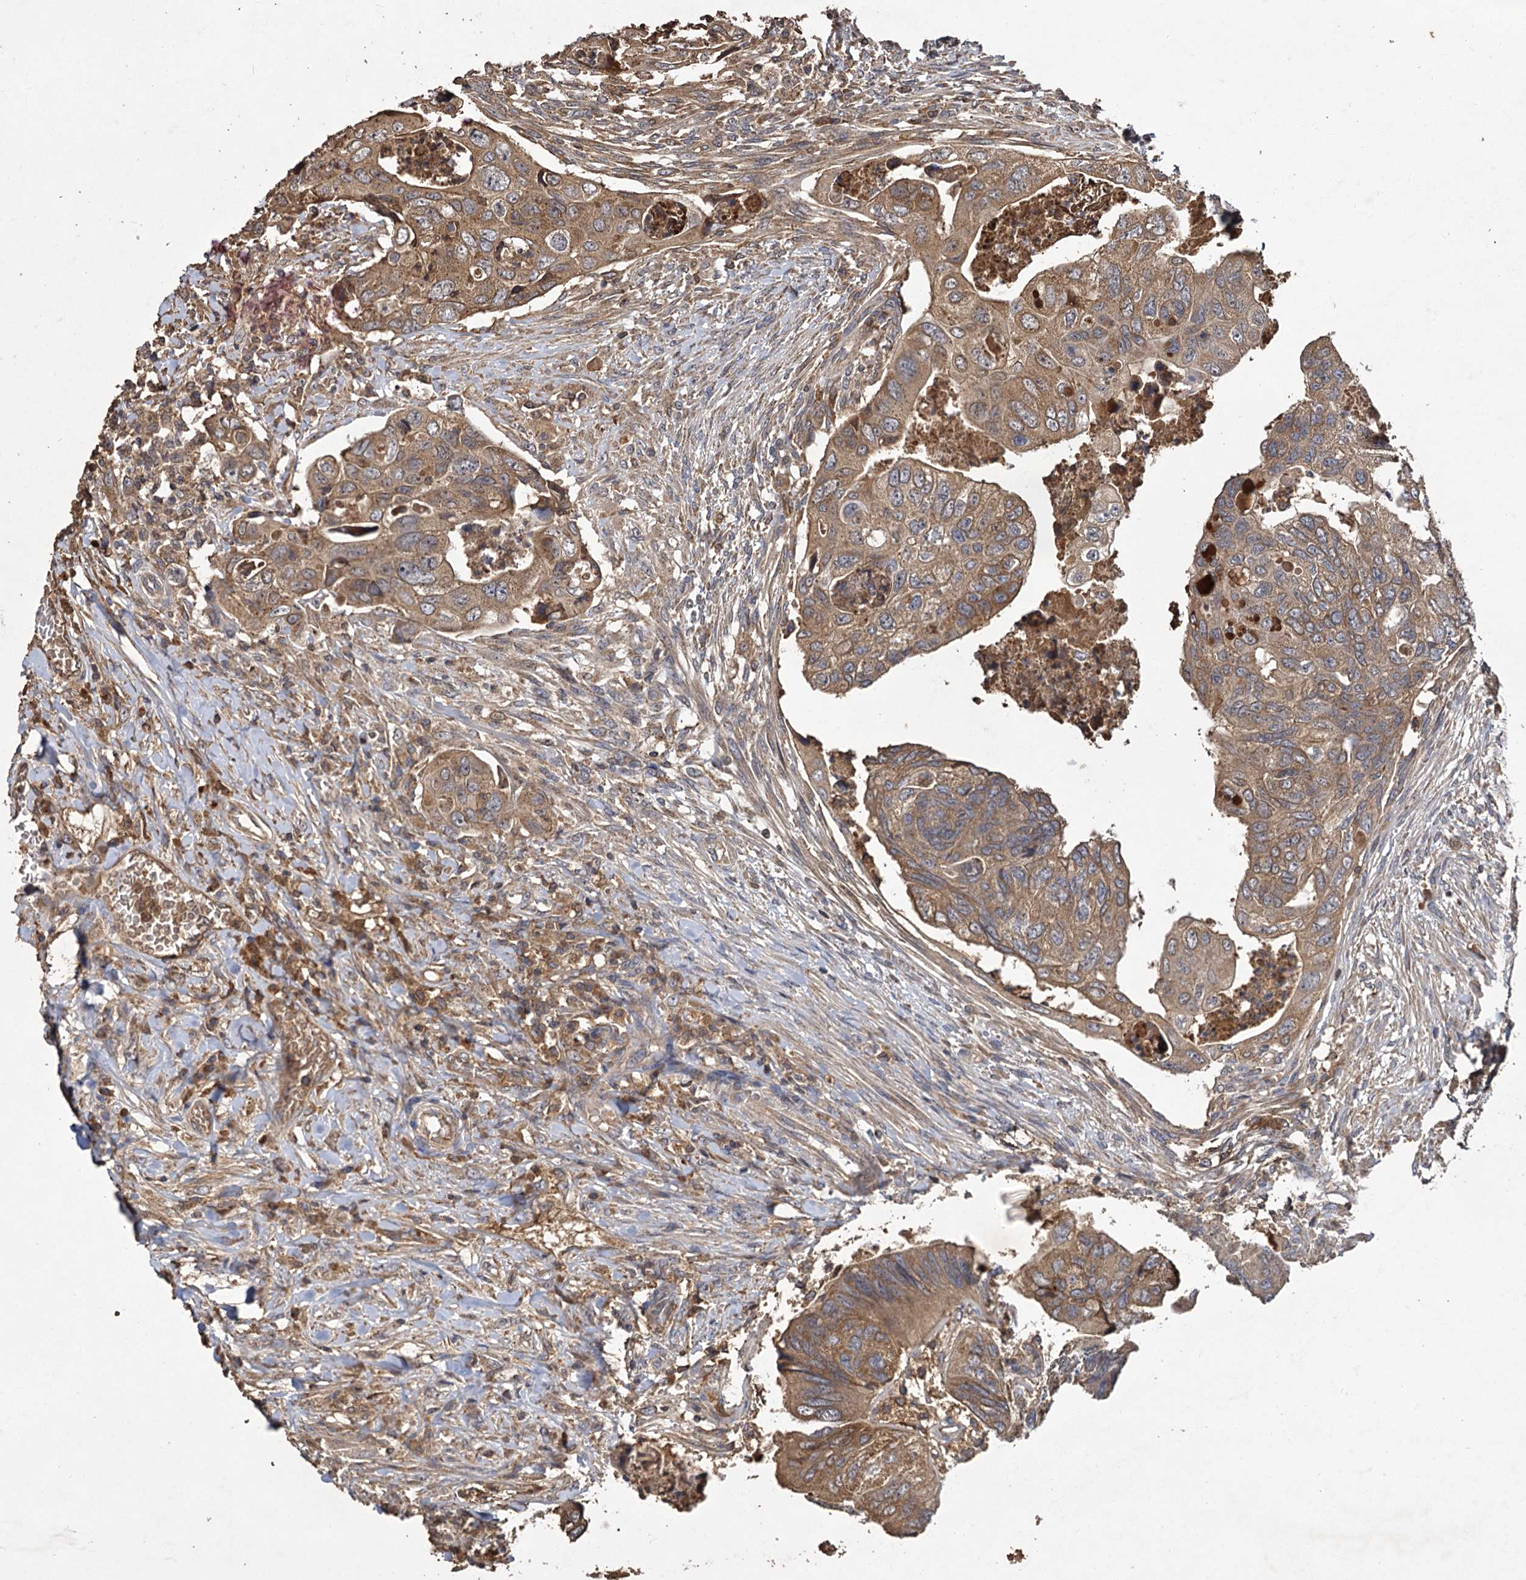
{"staining": {"intensity": "moderate", "quantity": ">75%", "location": "cytoplasmic/membranous"}, "tissue": "colorectal cancer", "cell_type": "Tumor cells", "image_type": "cancer", "snomed": [{"axis": "morphology", "description": "Adenocarcinoma, NOS"}, {"axis": "topography", "description": "Rectum"}], "caption": "IHC (DAB) staining of colorectal cancer (adenocarcinoma) shows moderate cytoplasmic/membranous protein positivity in approximately >75% of tumor cells.", "gene": "GCLC", "patient": {"sex": "male", "age": 63}}